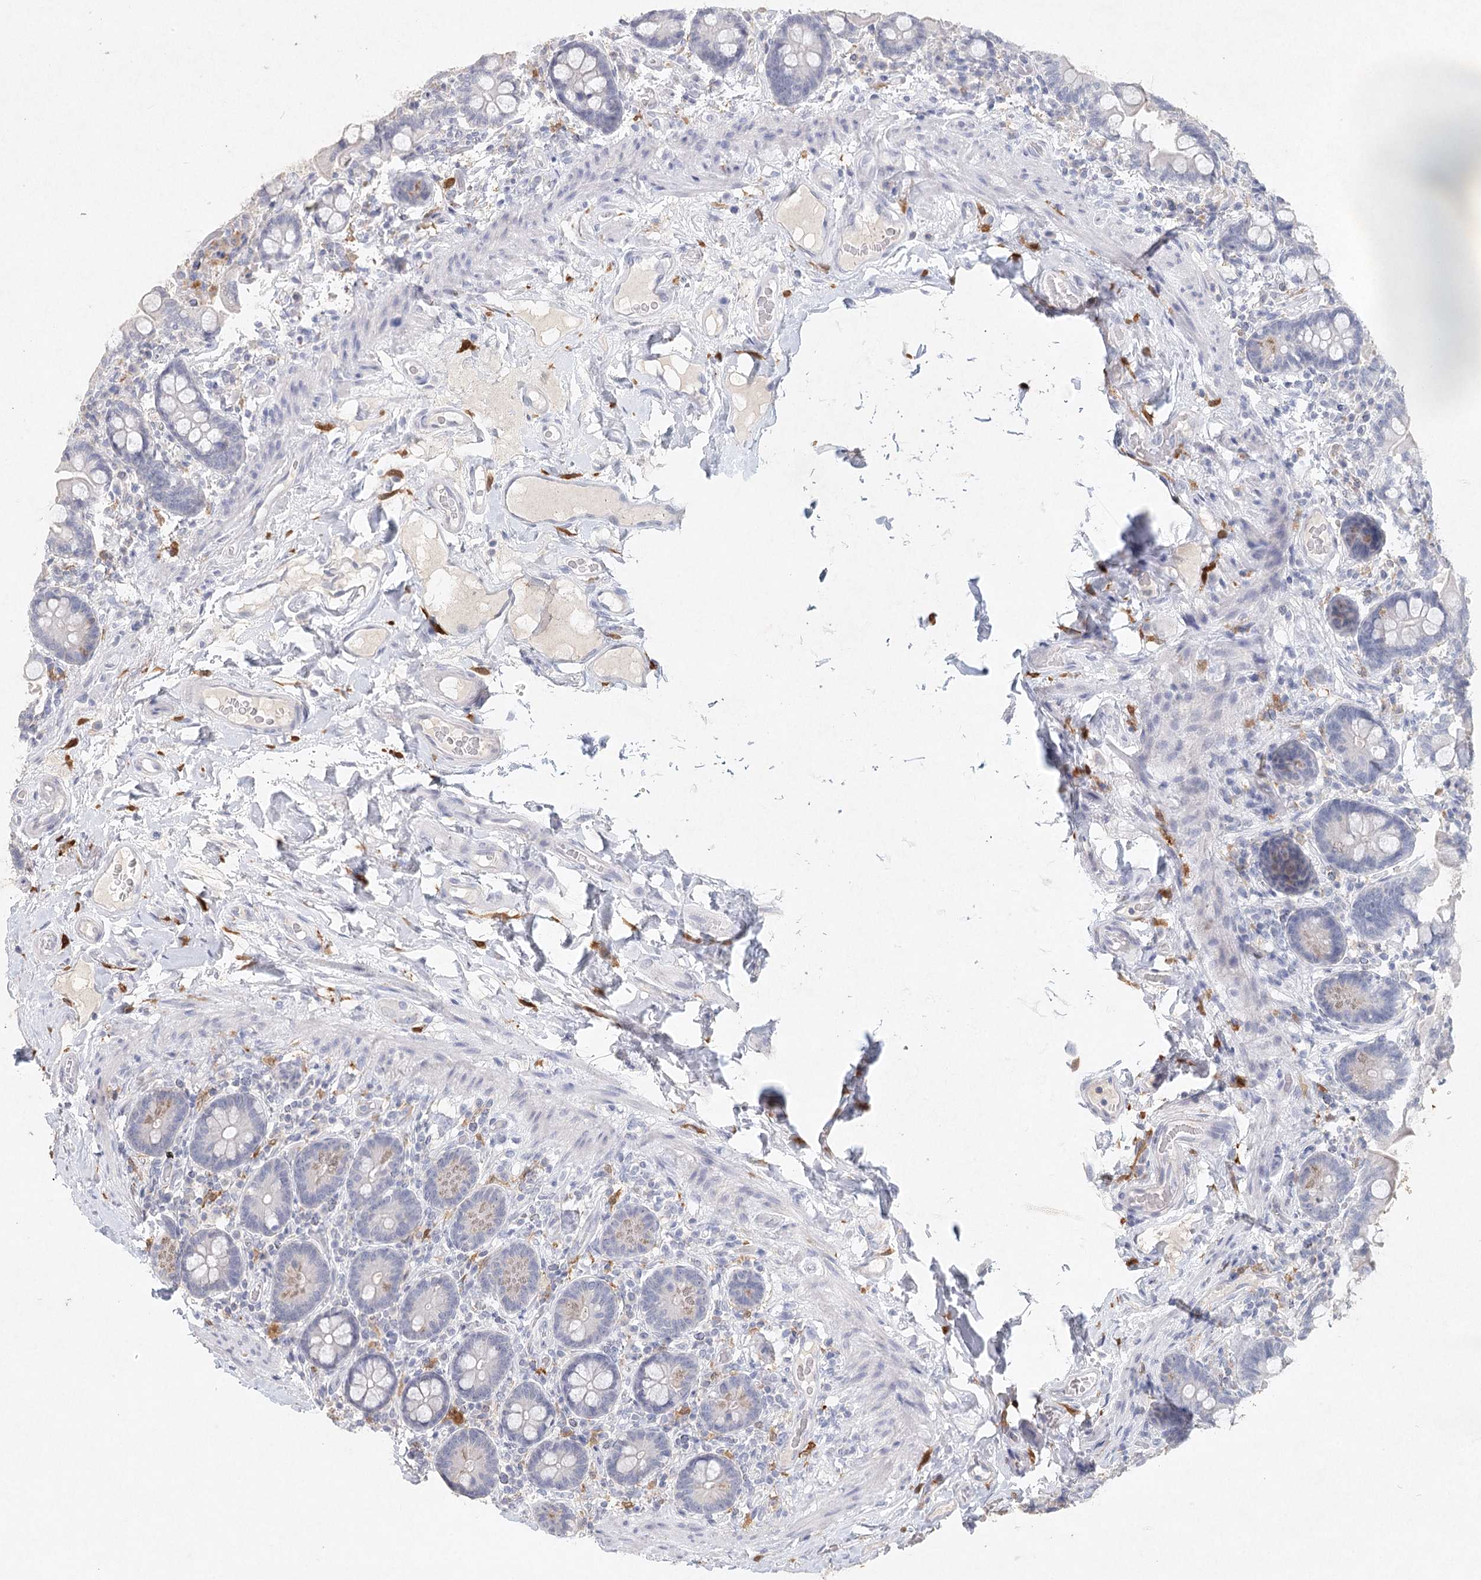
{"staining": {"intensity": "negative", "quantity": "none", "location": "none"}, "tissue": "small intestine", "cell_type": "Glandular cells", "image_type": "normal", "snomed": [{"axis": "morphology", "description": "Normal tissue, NOS"}, {"axis": "topography", "description": "Small intestine"}], "caption": "Human small intestine stained for a protein using IHC demonstrates no staining in glandular cells.", "gene": "ARSI", "patient": {"sex": "female", "age": 64}}